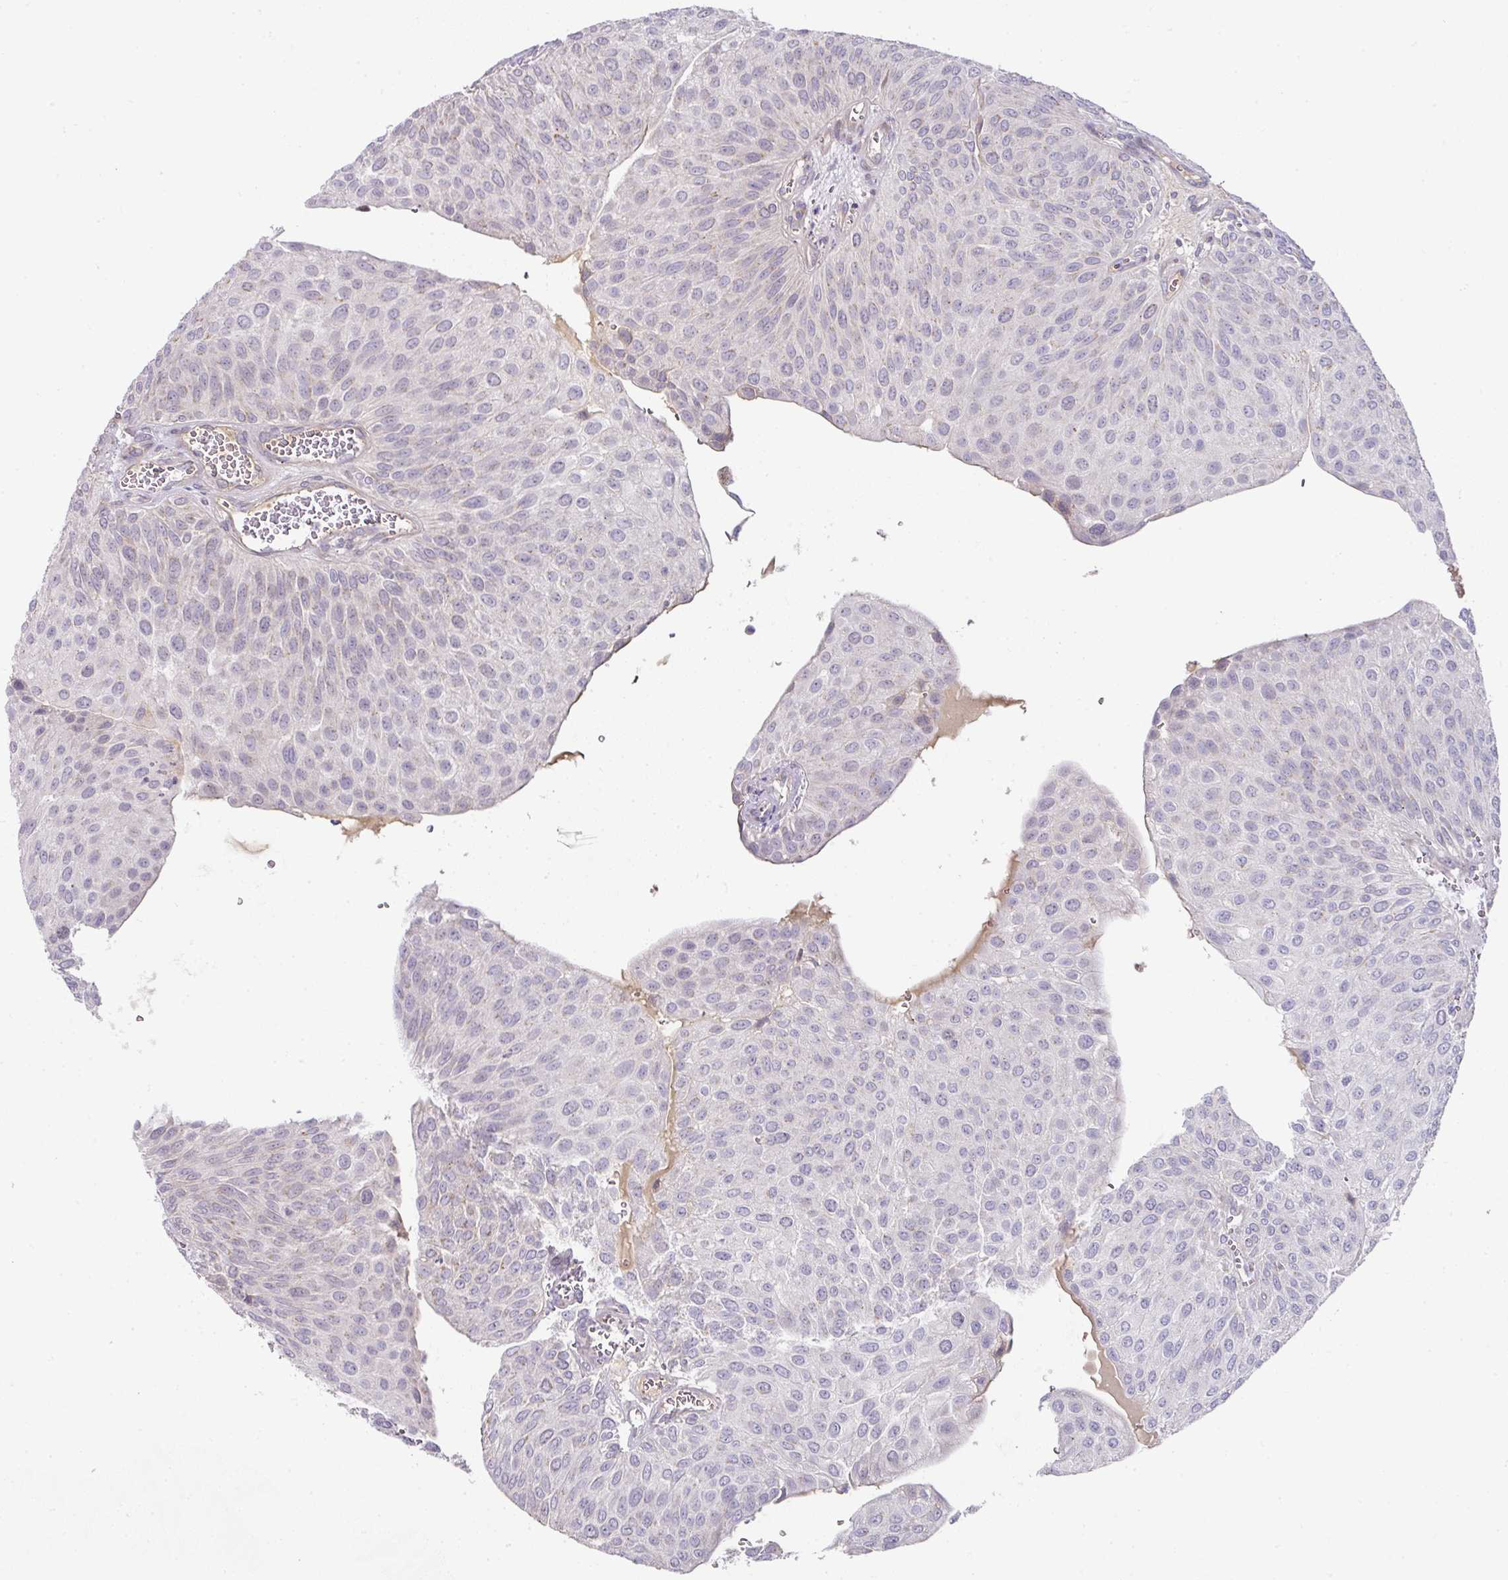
{"staining": {"intensity": "negative", "quantity": "none", "location": "none"}, "tissue": "urothelial cancer", "cell_type": "Tumor cells", "image_type": "cancer", "snomed": [{"axis": "morphology", "description": "Urothelial carcinoma, NOS"}, {"axis": "topography", "description": "Urinary bladder"}], "caption": "Tumor cells are negative for protein expression in human urothelial cancer.", "gene": "TARM1", "patient": {"sex": "male", "age": 67}}